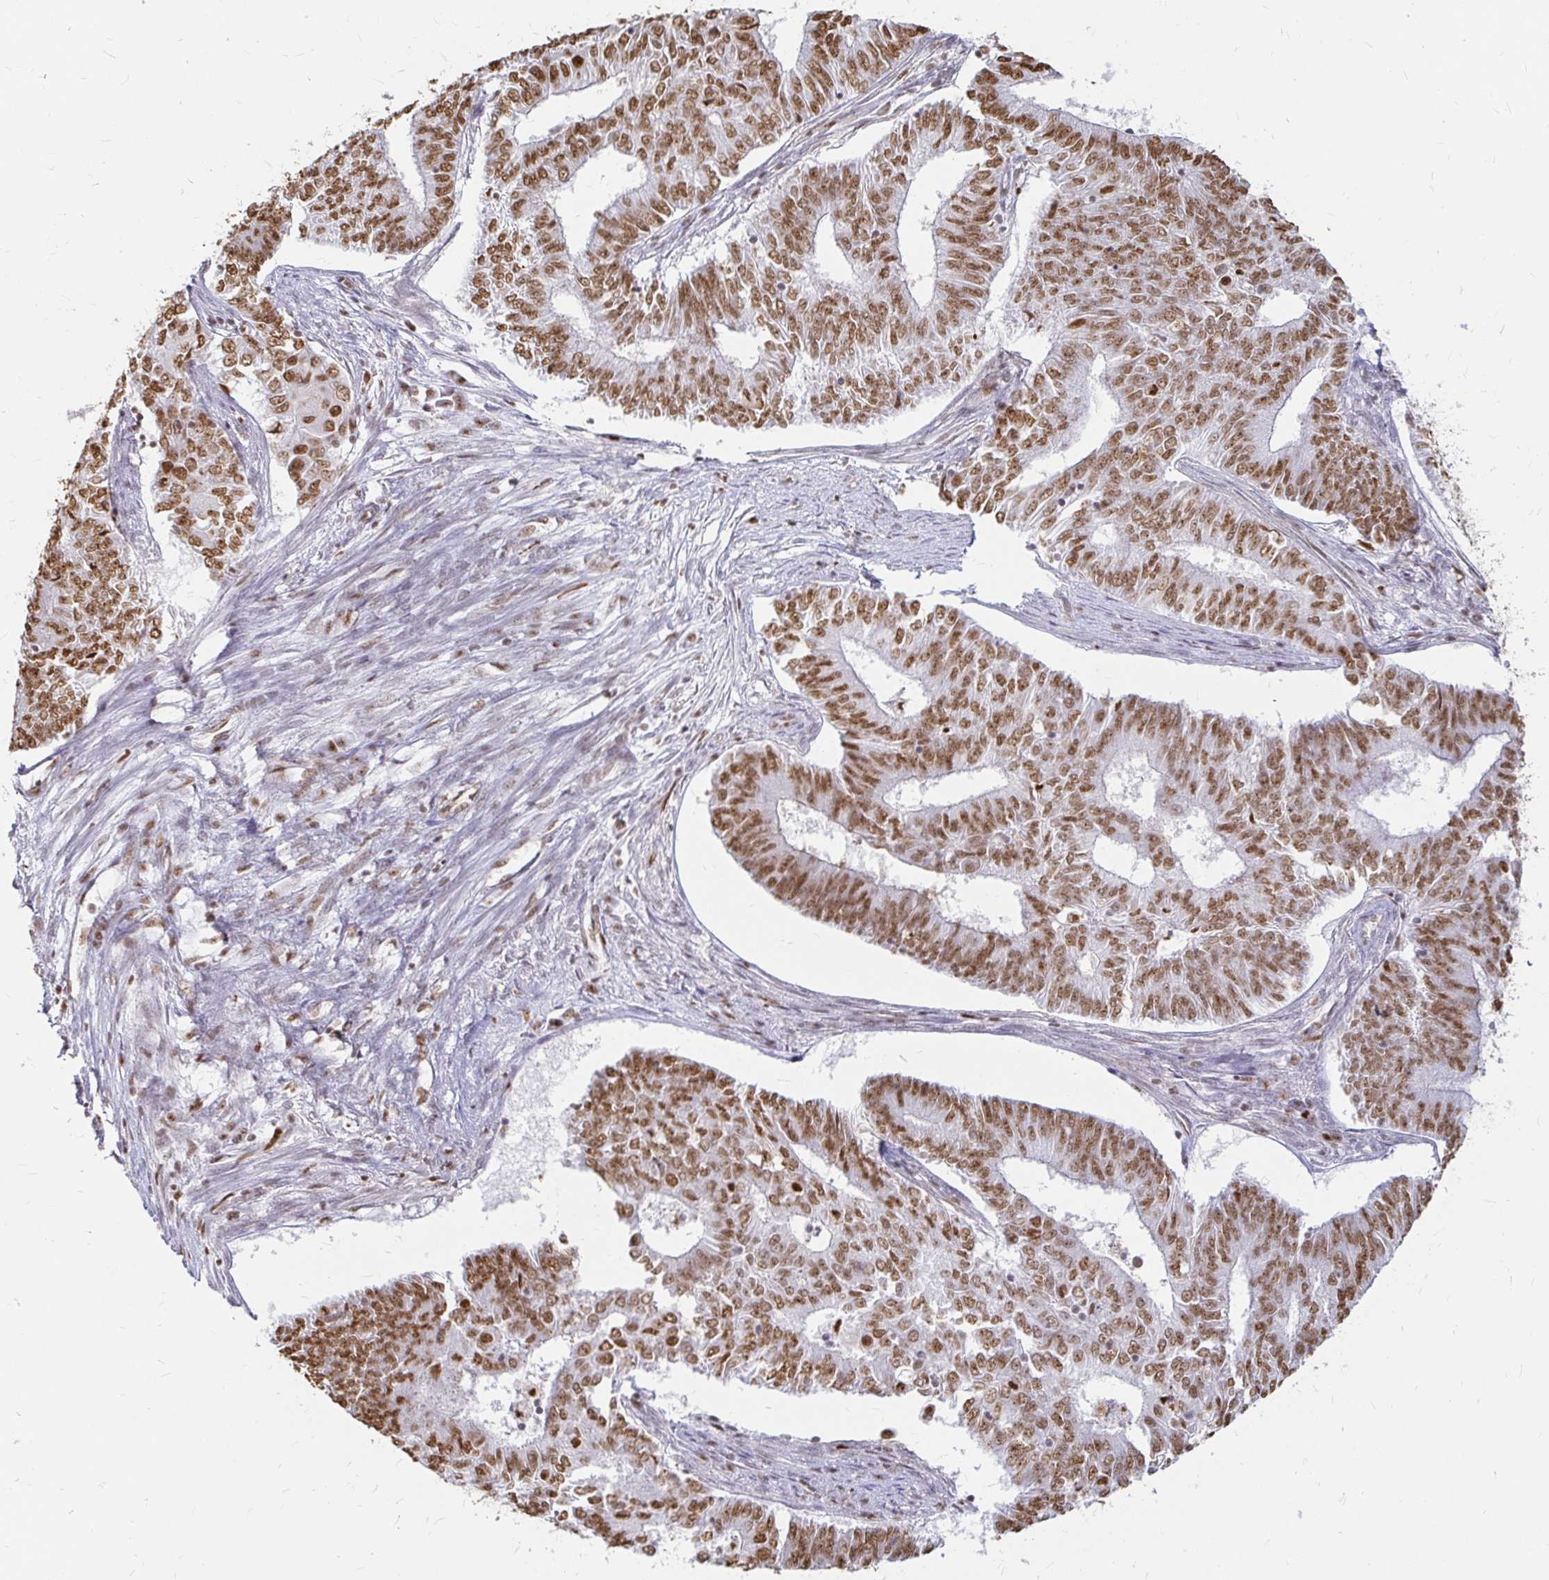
{"staining": {"intensity": "moderate", "quantity": ">75%", "location": "nuclear"}, "tissue": "endometrial cancer", "cell_type": "Tumor cells", "image_type": "cancer", "snomed": [{"axis": "morphology", "description": "Adenocarcinoma, NOS"}, {"axis": "topography", "description": "Endometrium"}], "caption": "Brown immunohistochemical staining in human adenocarcinoma (endometrial) shows moderate nuclear expression in about >75% of tumor cells.", "gene": "HNRNPU", "patient": {"sex": "female", "age": 62}}